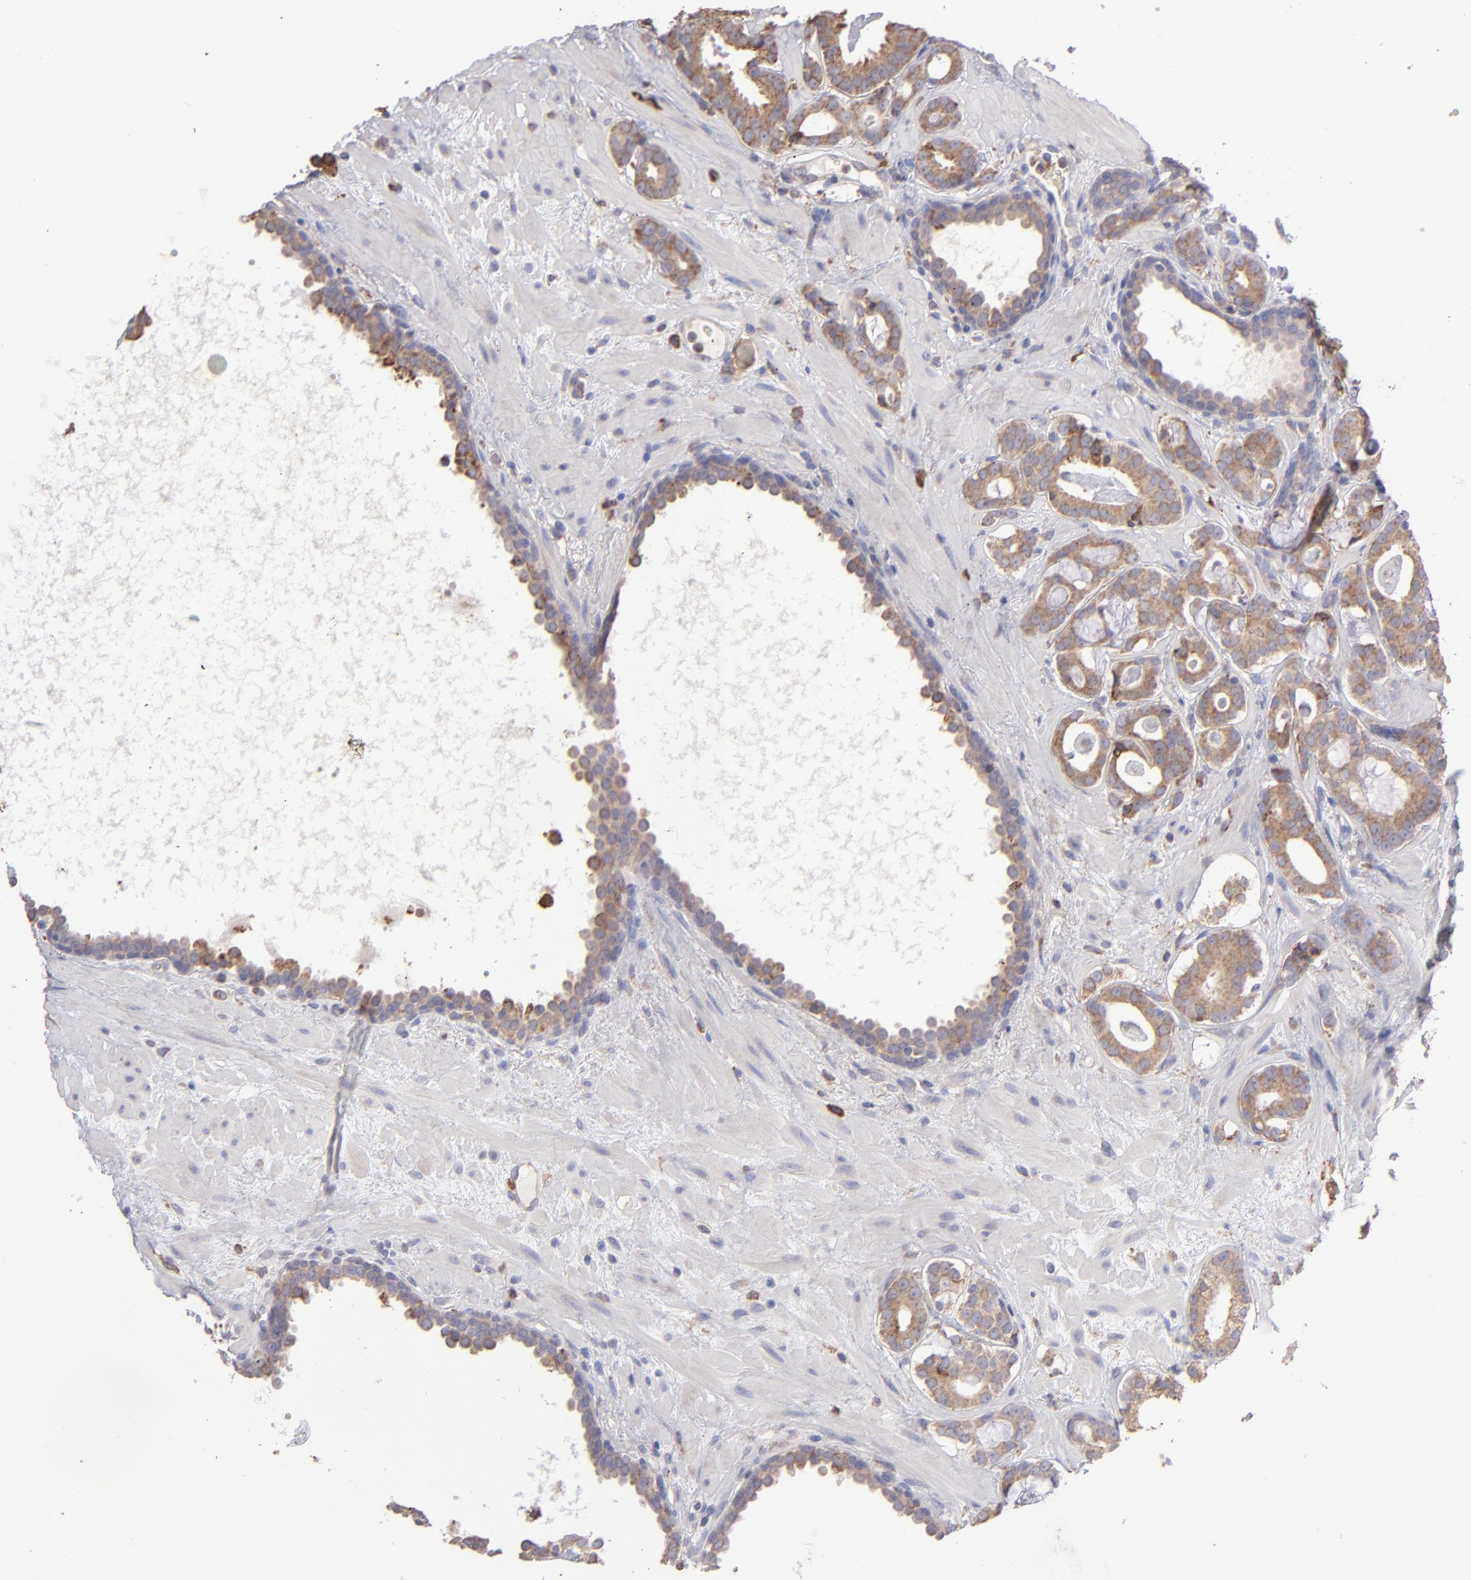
{"staining": {"intensity": "weak", "quantity": ">75%", "location": "cytoplasmic/membranous"}, "tissue": "prostate cancer", "cell_type": "Tumor cells", "image_type": "cancer", "snomed": [{"axis": "morphology", "description": "Adenocarcinoma, Low grade"}, {"axis": "topography", "description": "Prostate"}], "caption": "High-power microscopy captured an immunohistochemistry micrograph of prostate cancer (low-grade adenocarcinoma), revealing weak cytoplasmic/membranous positivity in about >75% of tumor cells. The staining is performed using DAB brown chromogen to label protein expression. The nuclei are counter-stained blue using hematoxylin.", "gene": "CALR", "patient": {"sex": "male", "age": 57}}